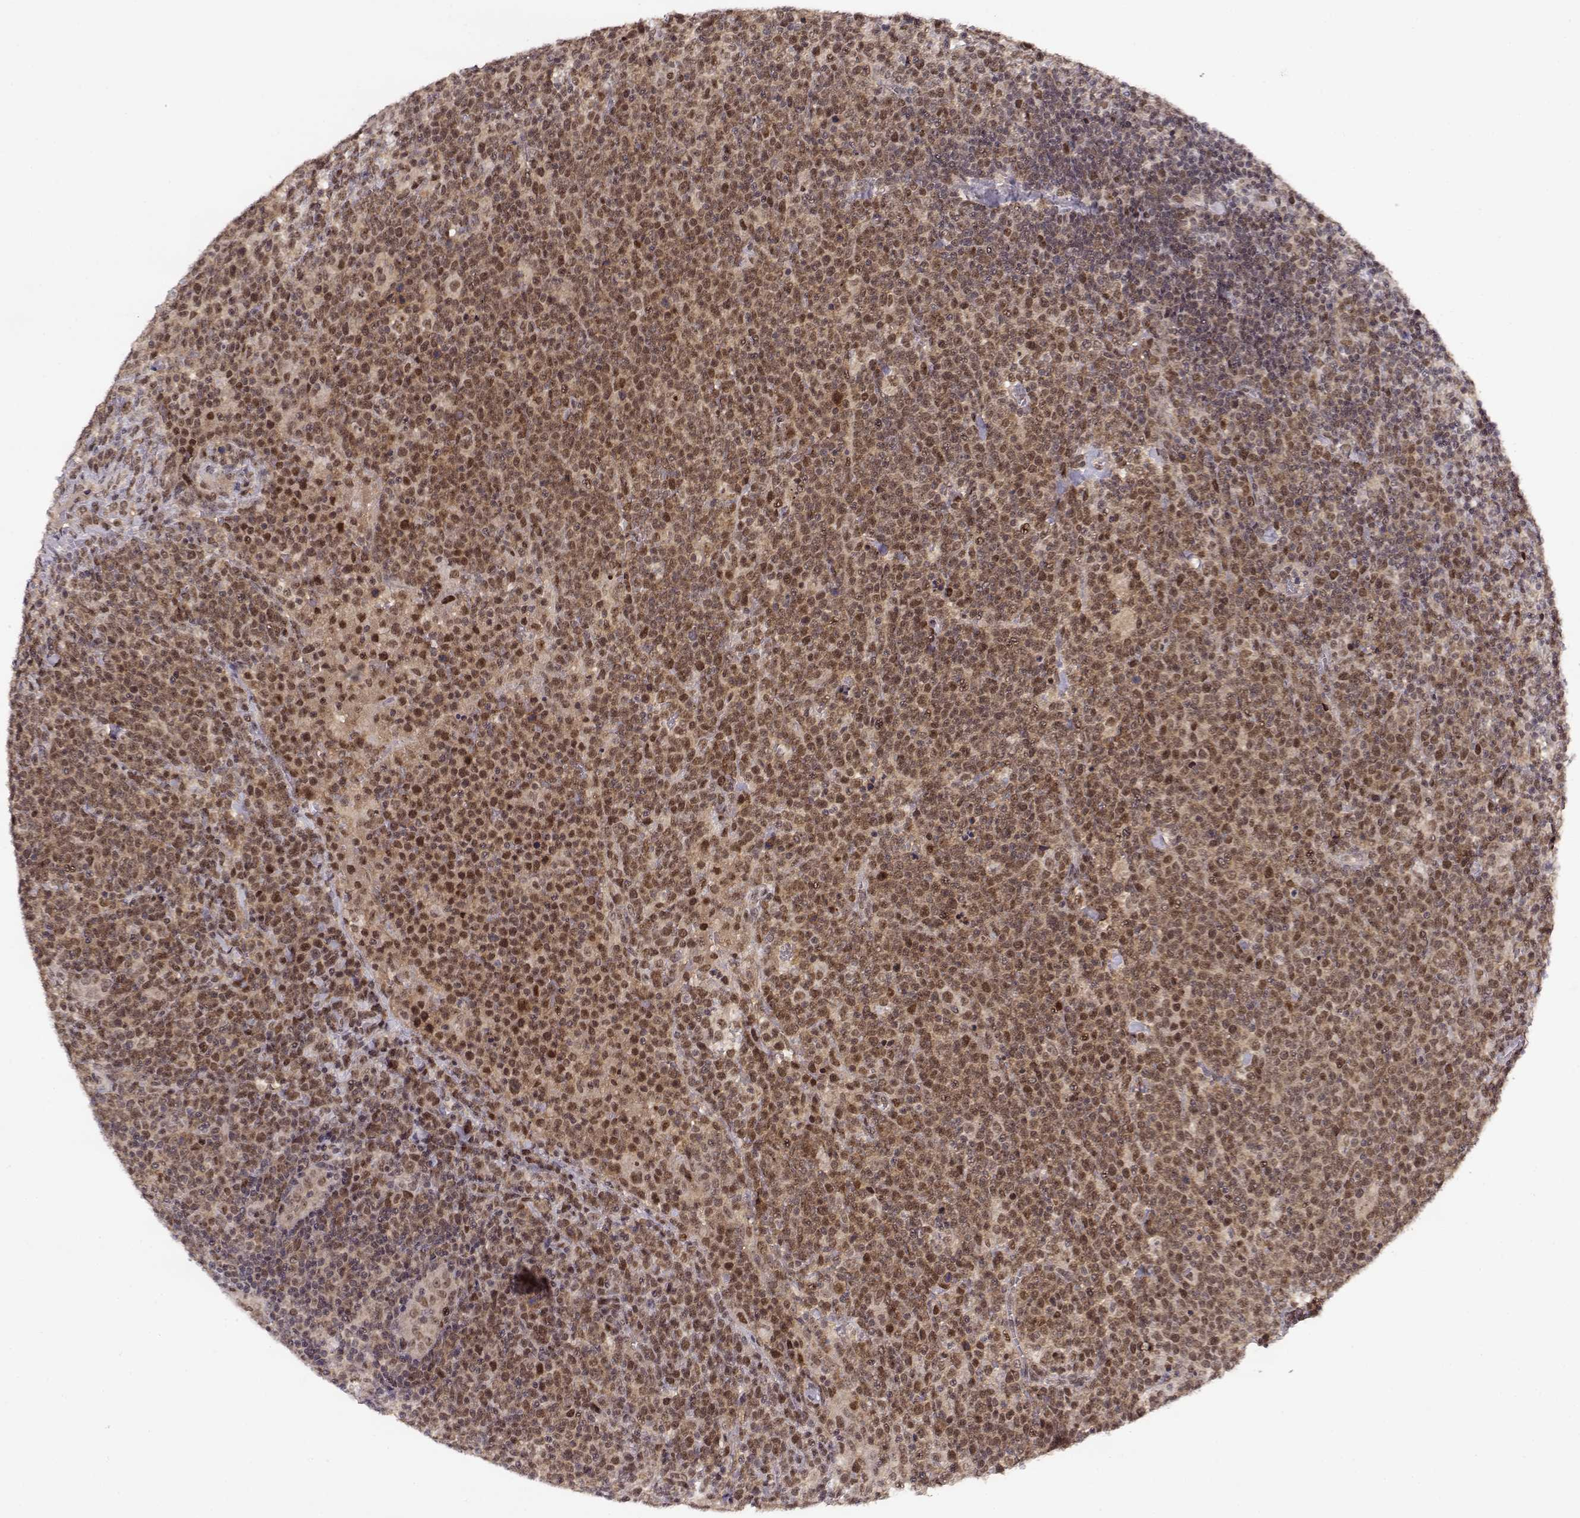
{"staining": {"intensity": "moderate", "quantity": ">75%", "location": "cytoplasmic/membranous,nuclear"}, "tissue": "lymphoma", "cell_type": "Tumor cells", "image_type": "cancer", "snomed": [{"axis": "morphology", "description": "Malignant lymphoma, non-Hodgkin's type, High grade"}, {"axis": "topography", "description": "Lymph node"}], "caption": "An IHC image of neoplastic tissue is shown. Protein staining in brown labels moderate cytoplasmic/membranous and nuclear positivity in lymphoma within tumor cells. (Stains: DAB in brown, nuclei in blue, Microscopy: brightfield microscopy at high magnification).", "gene": "CSNK2A1", "patient": {"sex": "male", "age": 61}}